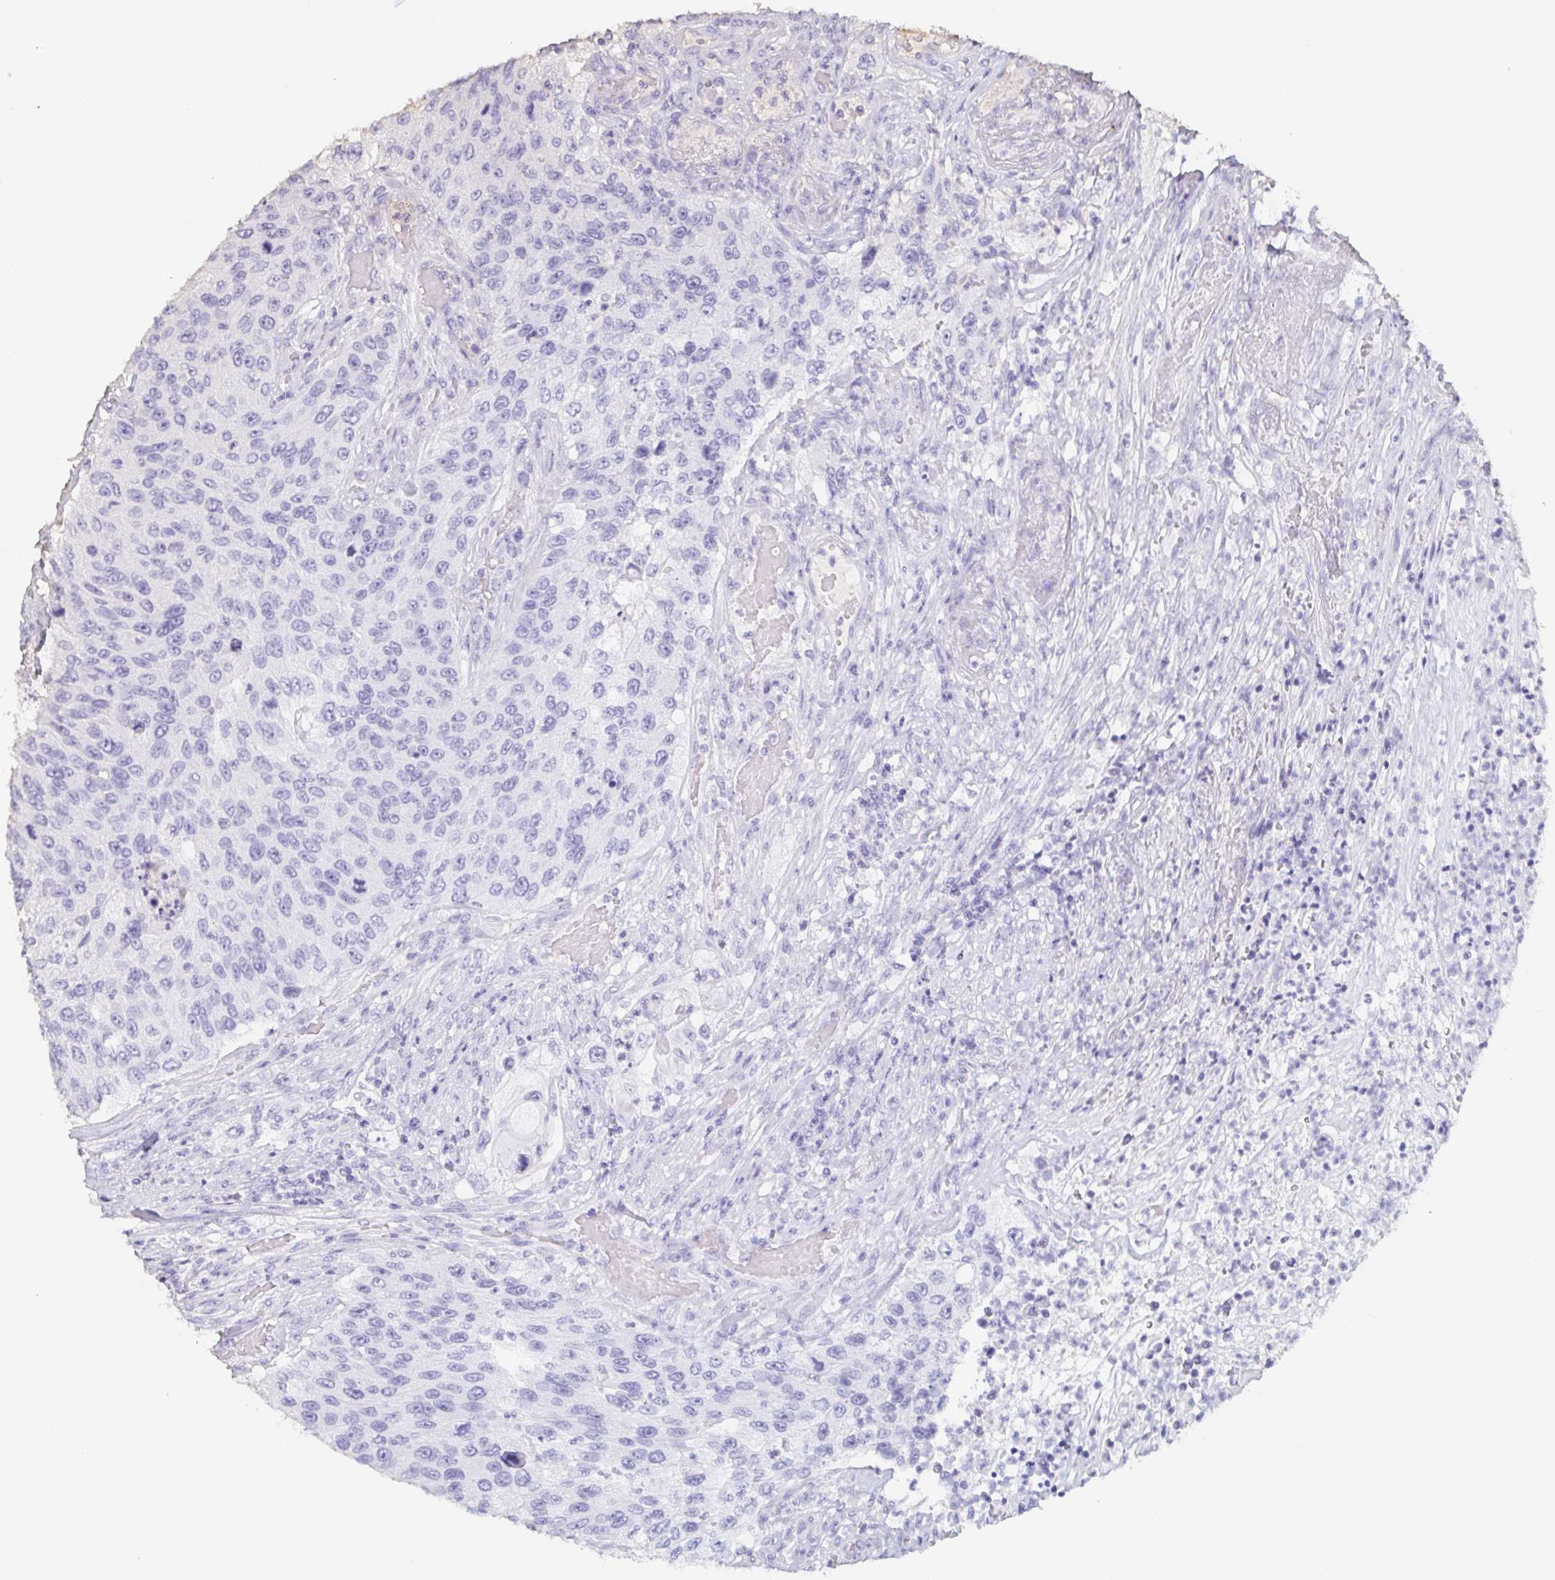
{"staining": {"intensity": "negative", "quantity": "none", "location": "none"}, "tissue": "urothelial cancer", "cell_type": "Tumor cells", "image_type": "cancer", "snomed": [{"axis": "morphology", "description": "Urothelial carcinoma, High grade"}, {"axis": "topography", "description": "Urinary bladder"}], "caption": "The photomicrograph reveals no significant expression in tumor cells of urothelial cancer.", "gene": "BPIFA2", "patient": {"sex": "female", "age": 60}}